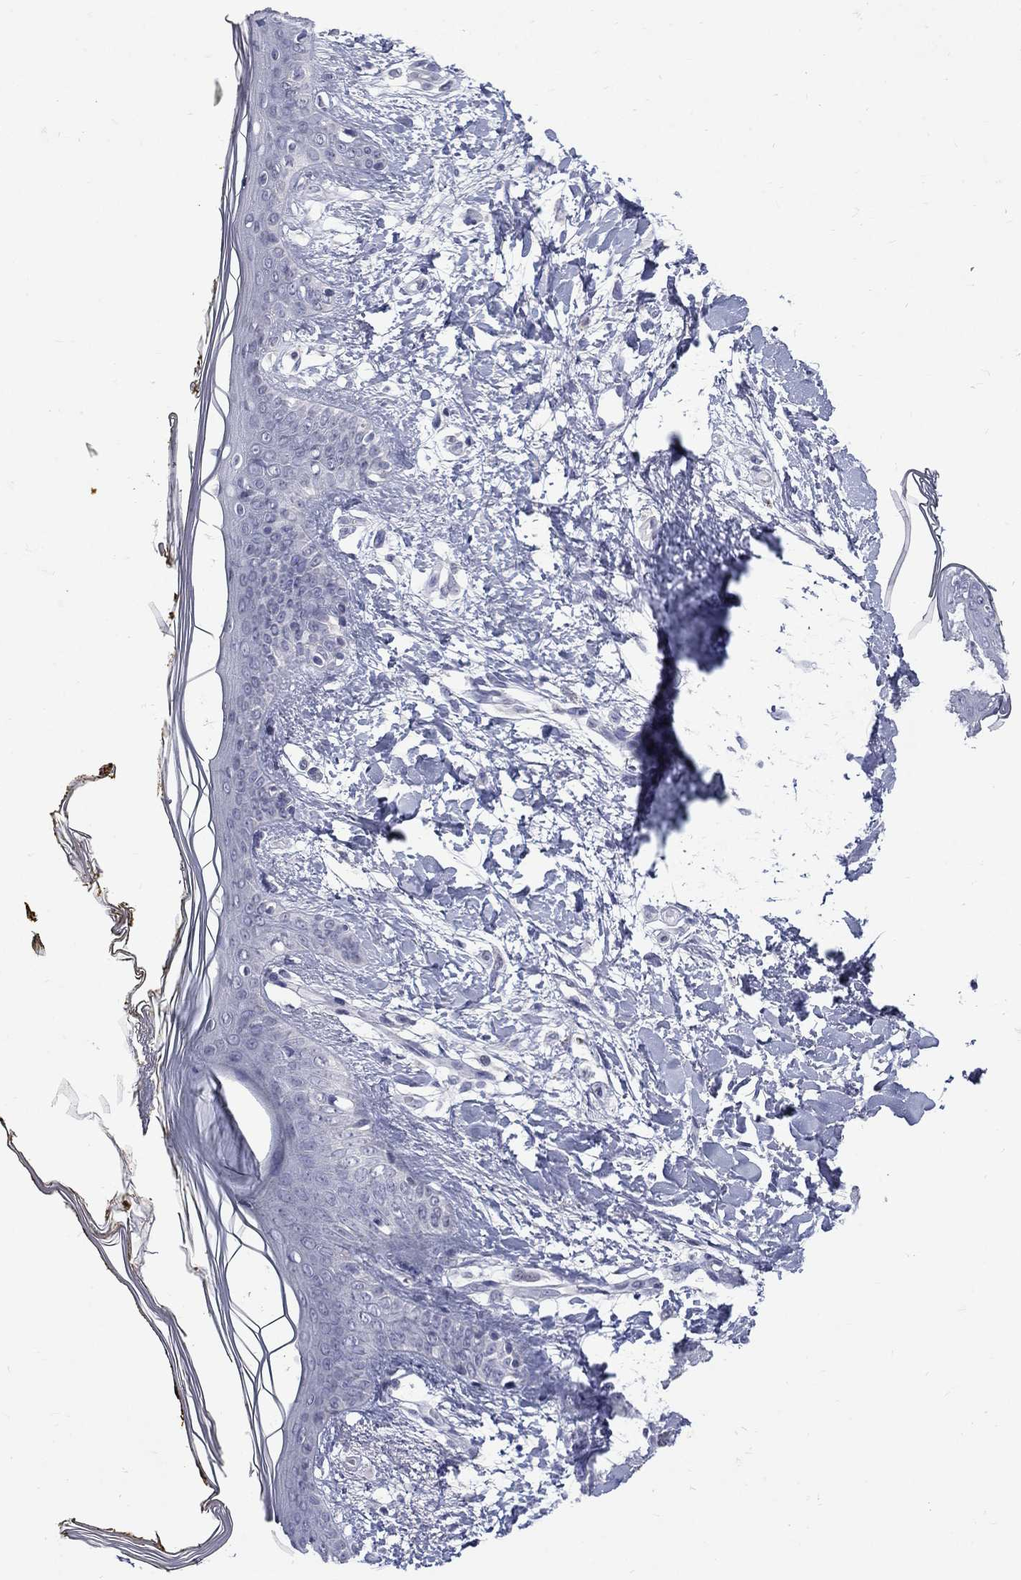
{"staining": {"intensity": "negative", "quantity": "none", "location": "none"}, "tissue": "skin", "cell_type": "Fibroblasts", "image_type": "normal", "snomed": [{"axis": "morphology", "description": "Normal tissue, NOS"}, {"axis": "topography", "description": "Skin"}], "caption": "Photomicrograph shows no significant protein positivity in fibroblasts of benign skin. (Stains: DAB immunohistochemistry (IHC) with hematoxylin counter stain, Microscopy: brightfield microscopy at high magnification).", "gene": "CTNND2", "patient": {"sex": "female", "age": 34}}